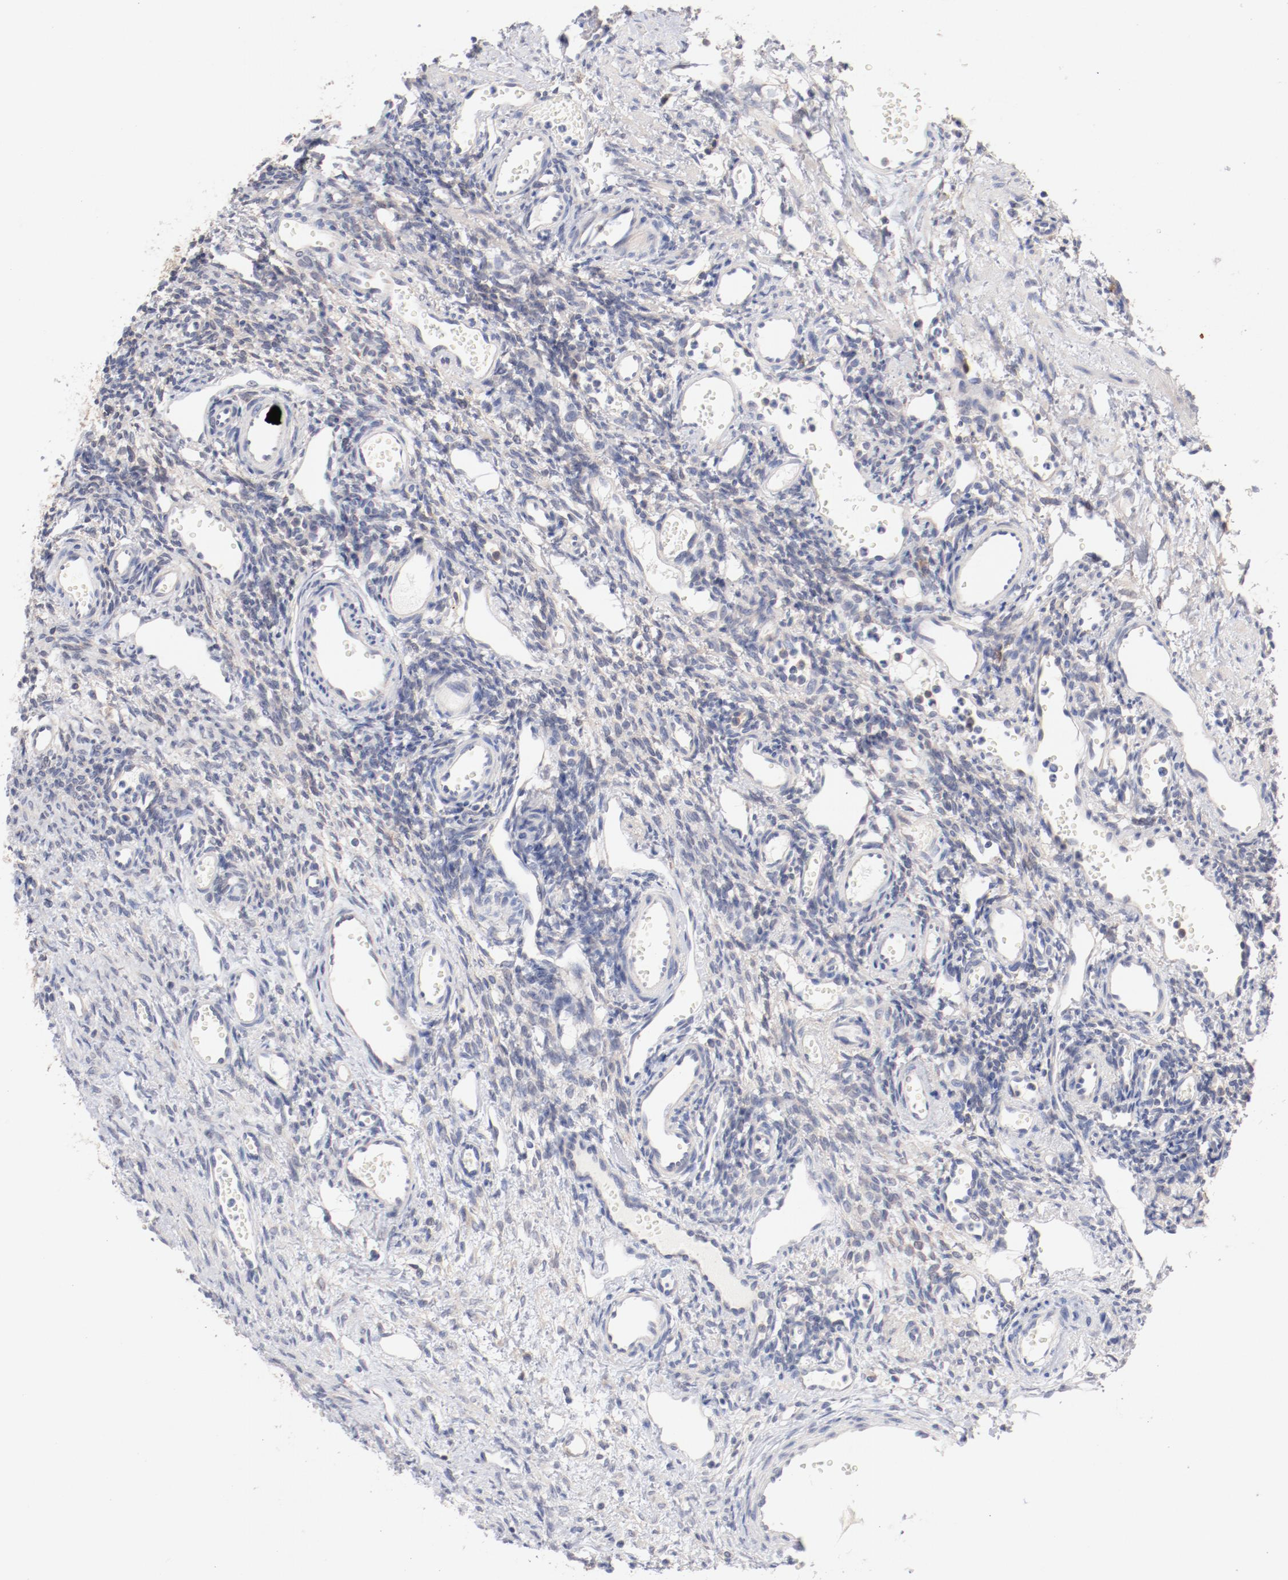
{"staining": {"intensity": "weak", "quantity": "<25%", "location": "cytoplasmic/membranous"}, "tissue": "ovary", "cell_type": "Ovarian stroma cells", "image_type": "normal", "snomed": [{"axis": "morphology", "description": "Normal tissue, NOS"}, {"axis": "topography", "description": "Ovary"}], "caption": "Human ovary stained for a protein using IHC demonstrates no expression in ovarian stroma cells.", "gene": "SETD3", "patient": {"sex": "female", "age": 33}}